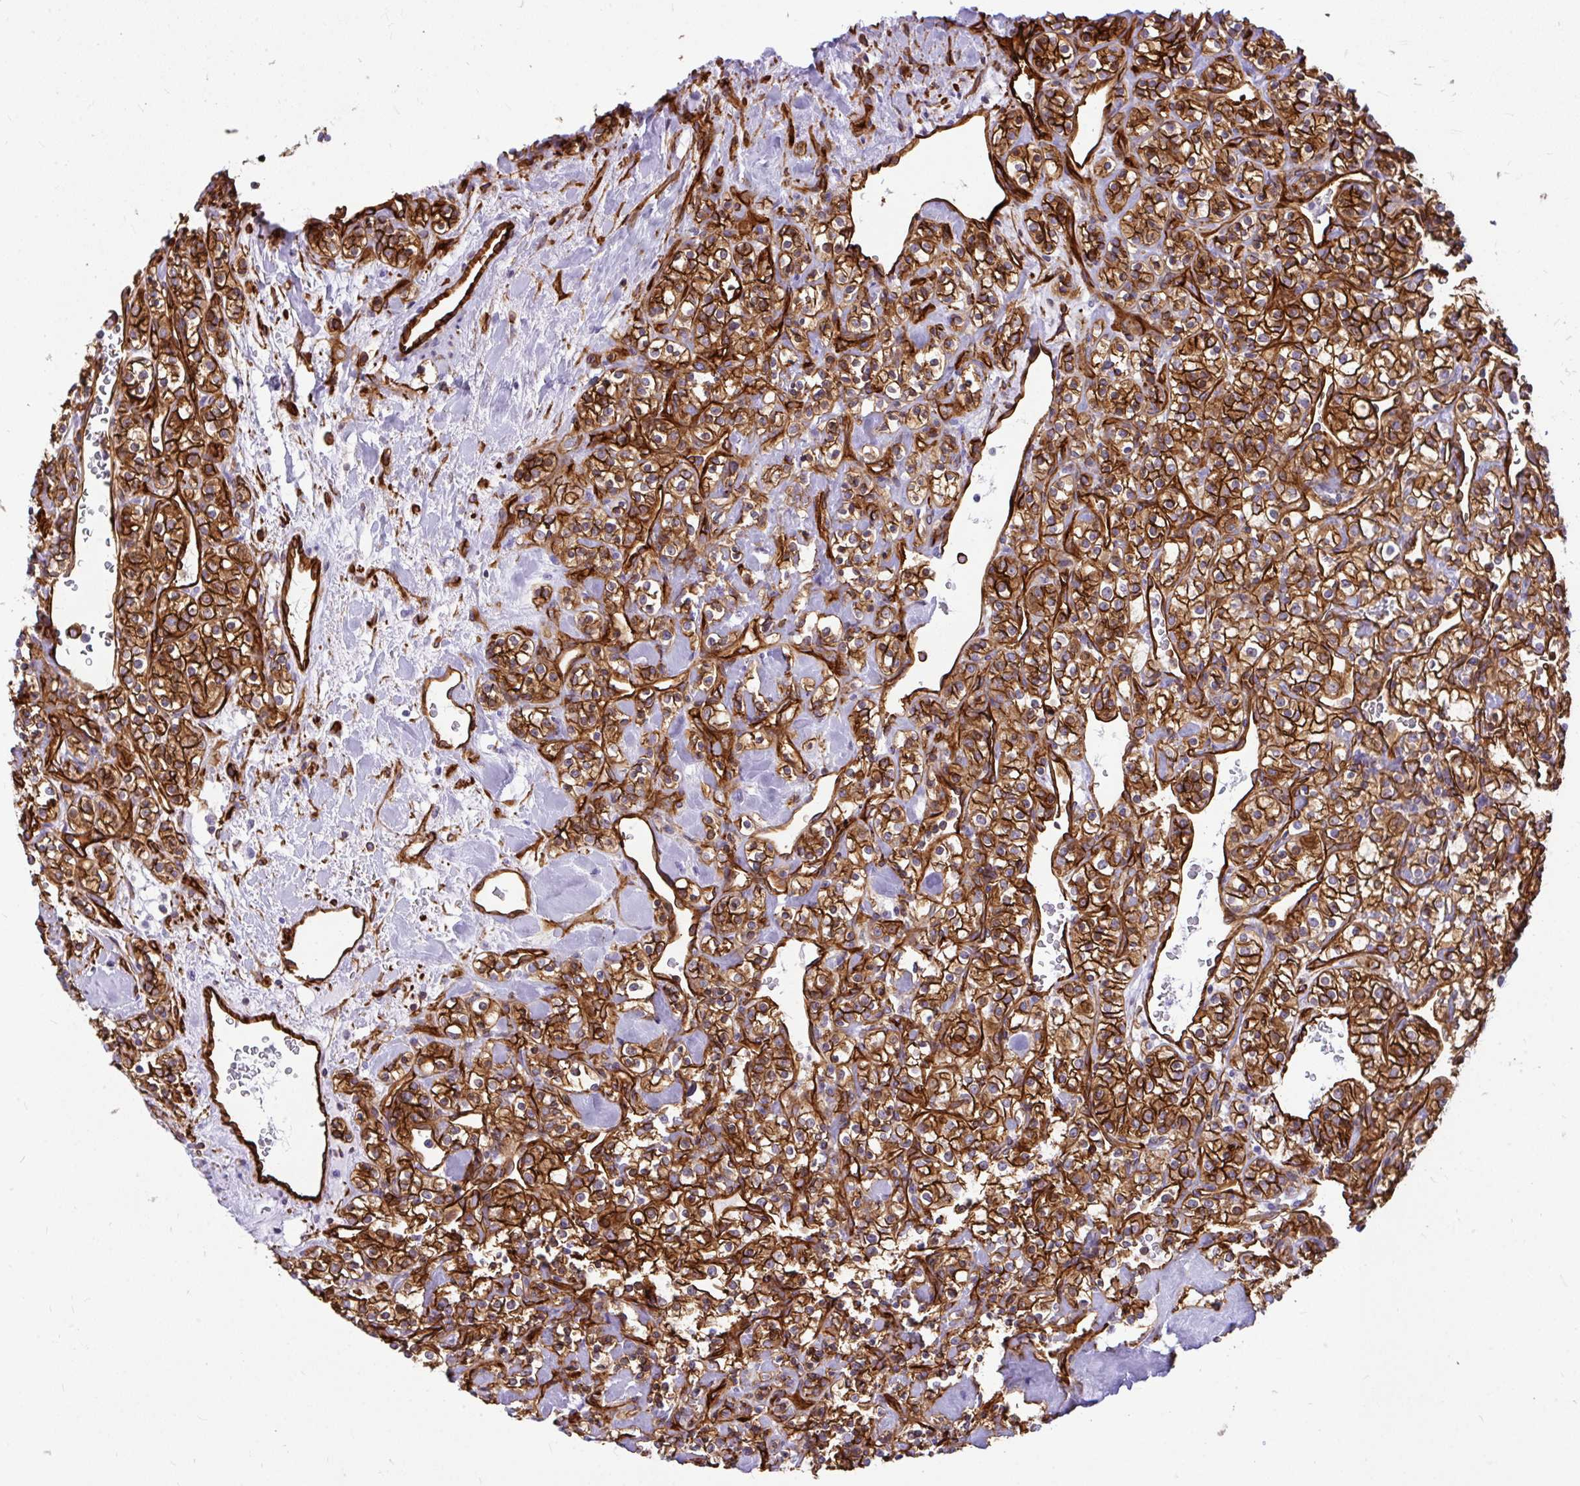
{"staining": {"intensity": "moderate", "quantity": ">75%", "location": "cytoplasmic/membranous"}, "tissue": "renal cancer", "cell_type": "Tumor cells", "image_type": "cancer", "snomed": [{"axis": "morphology", "description": "Adenocarcinoma, NOS"}, {"axis": "topography", "description": "Kidney"}], "caption": "A photomicrograph of renal adenocarcinoma stained for a protein demonstrates moderate cytoplasmic/membranous brown staining in tumor cells.", "gene": "MAP1LC3B", "patient": {"sex": "male", "age": 77}}